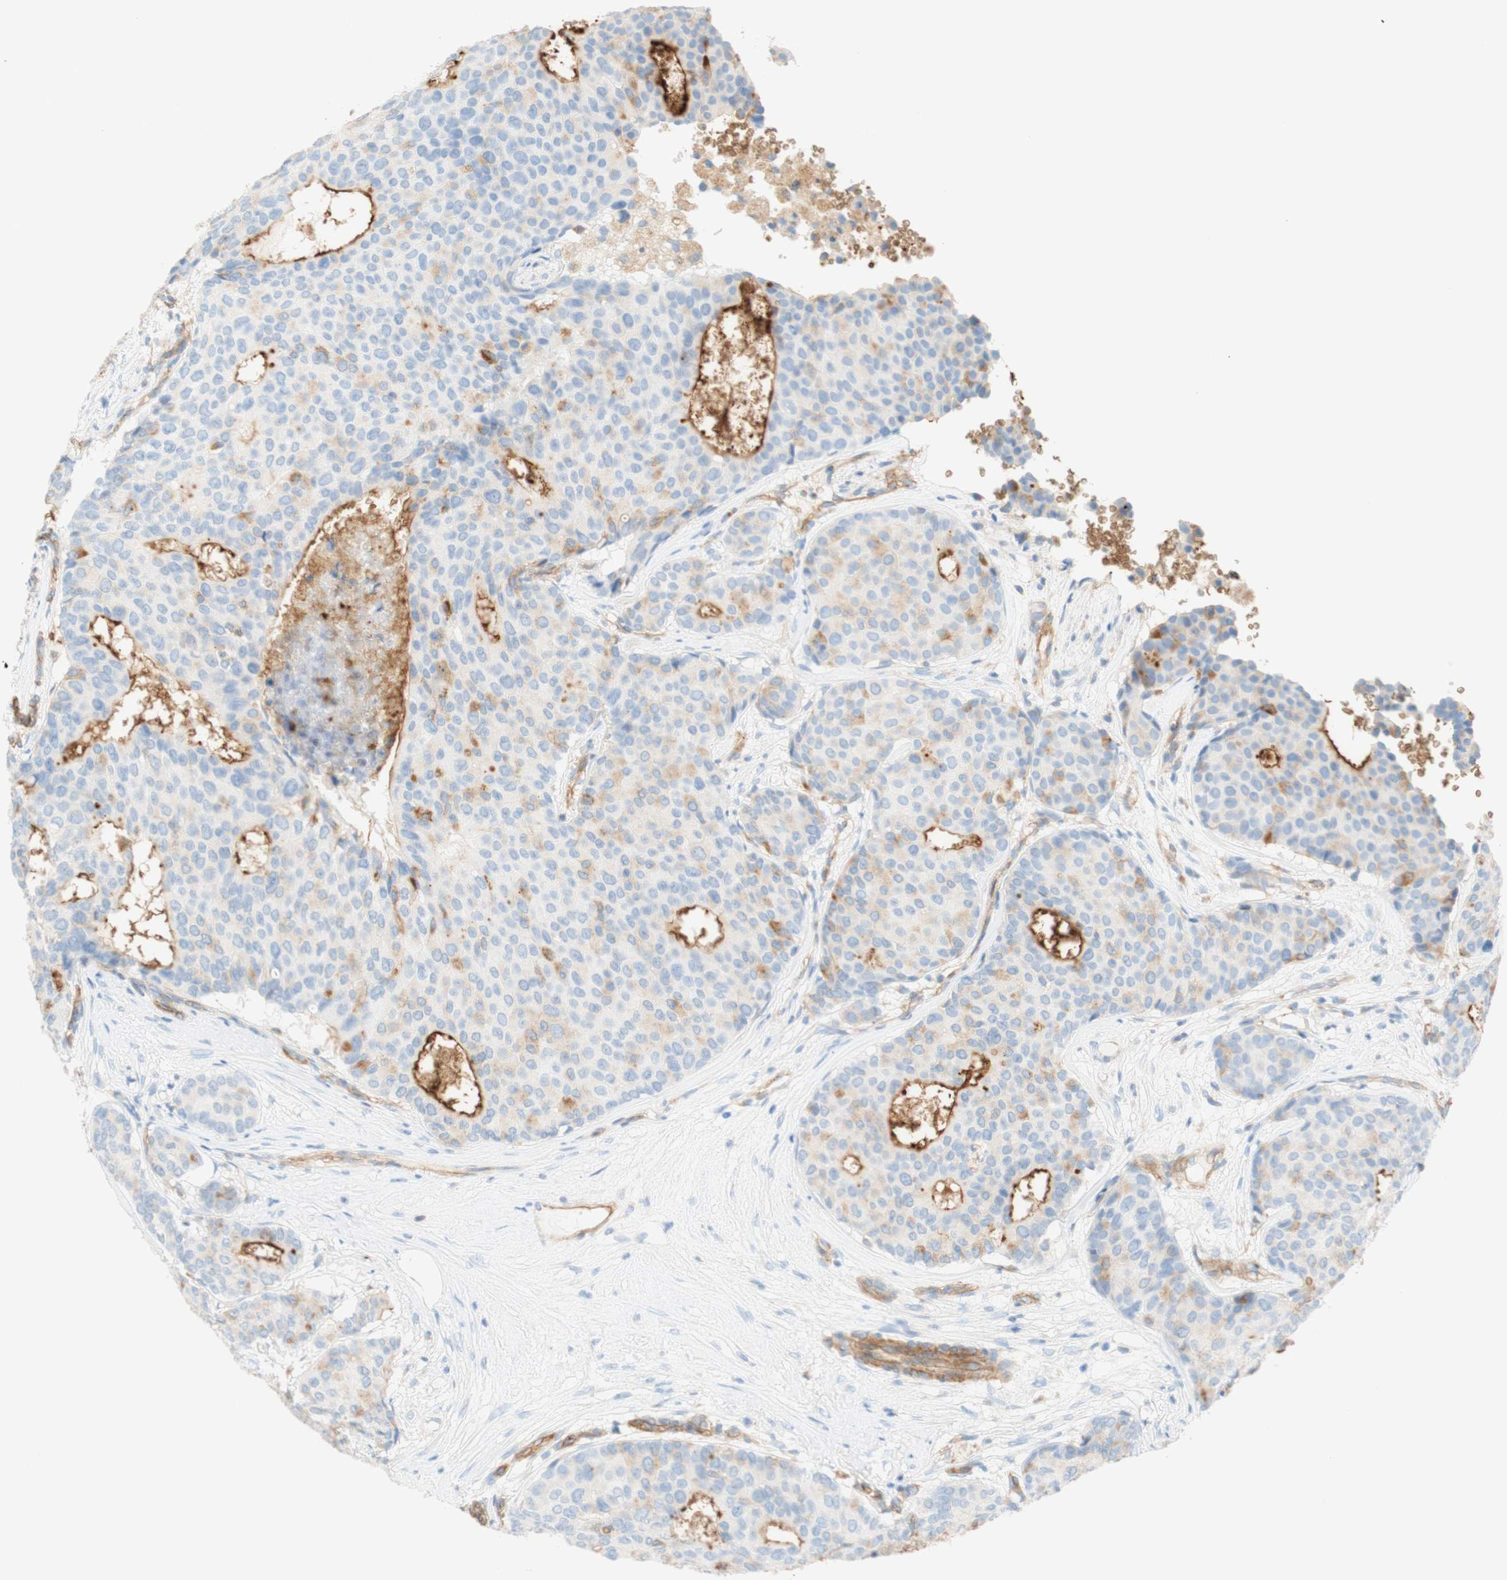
{"staining": {"intensity": "weak", "quantity": "<25%", "location": "cytoplasmic/membranous"}, "tissue": "breast cancer", "cell_type": "Tumor cells", "image_type": "cancer", "snomed": [{"axis": "morphology", "description": "Duct carcinoma"}, {"axis": "topography", "description": "Breast"}], "caption": "Immunohistochemistry (IHC) micrograph of neoplastic tissue: breast cancer stained with DAB displays no significant protein expression in tumor cells.", "gene": "STOM", "patient": {"sex": "female", "age": 75}}